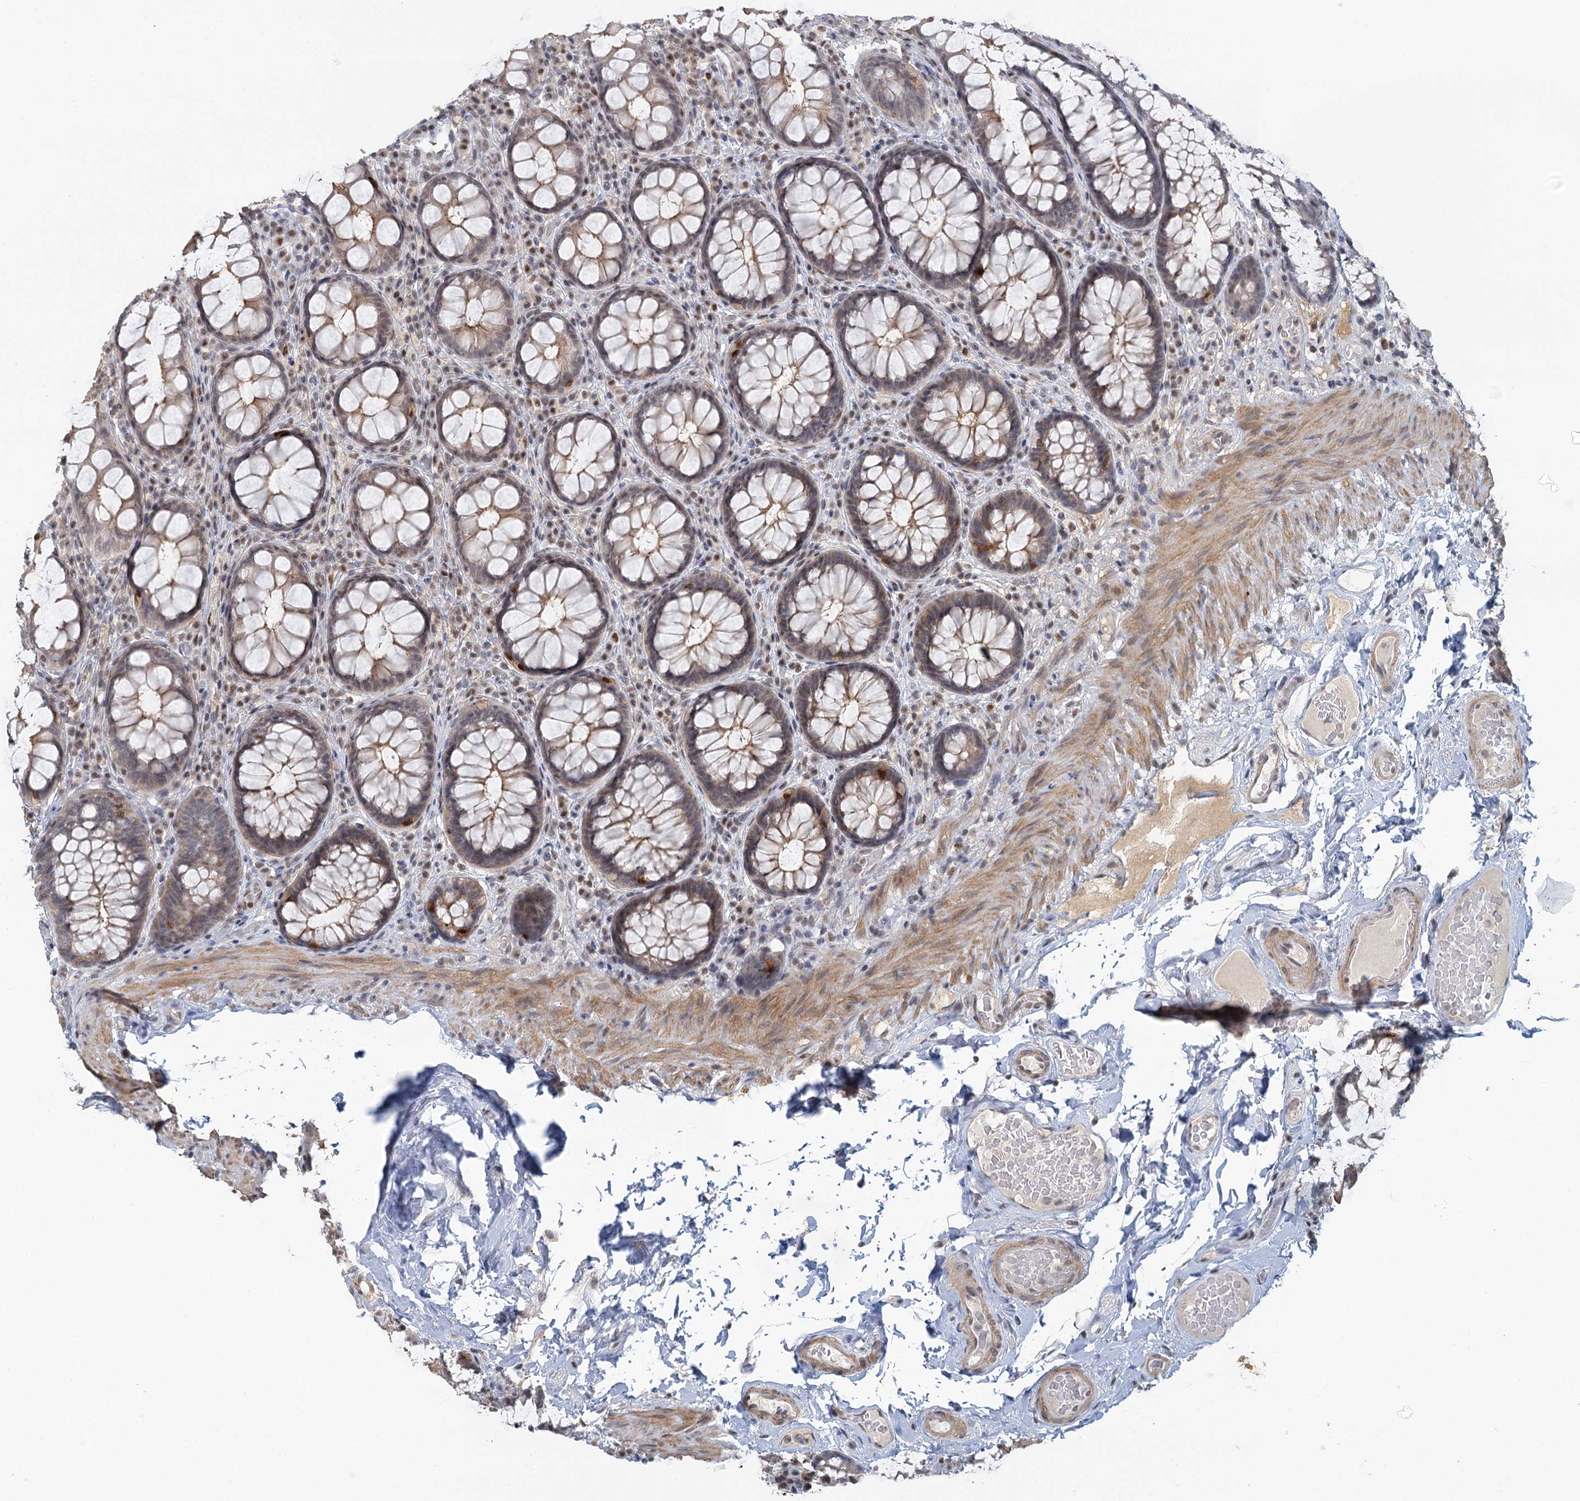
{"staining": {"intensity": "moderate", "quantity": "25%-75%", "location": "nuclear"}, "tissue": "rectum", "cell_type": "Glandular cells", "image_type": "normal", "snomed": [{"axis": "morphology", "description": "Normal tissue, NOS"}, {"axis": "topography", "description": "Rectum"}], "caption": "Protein staining of normal rectum exhibits moderate nuclear positivity in approximately 25%-75% of glandular cells.", "gene": "GPATCH11", "patient": {"sex": "male", "age": 83}}